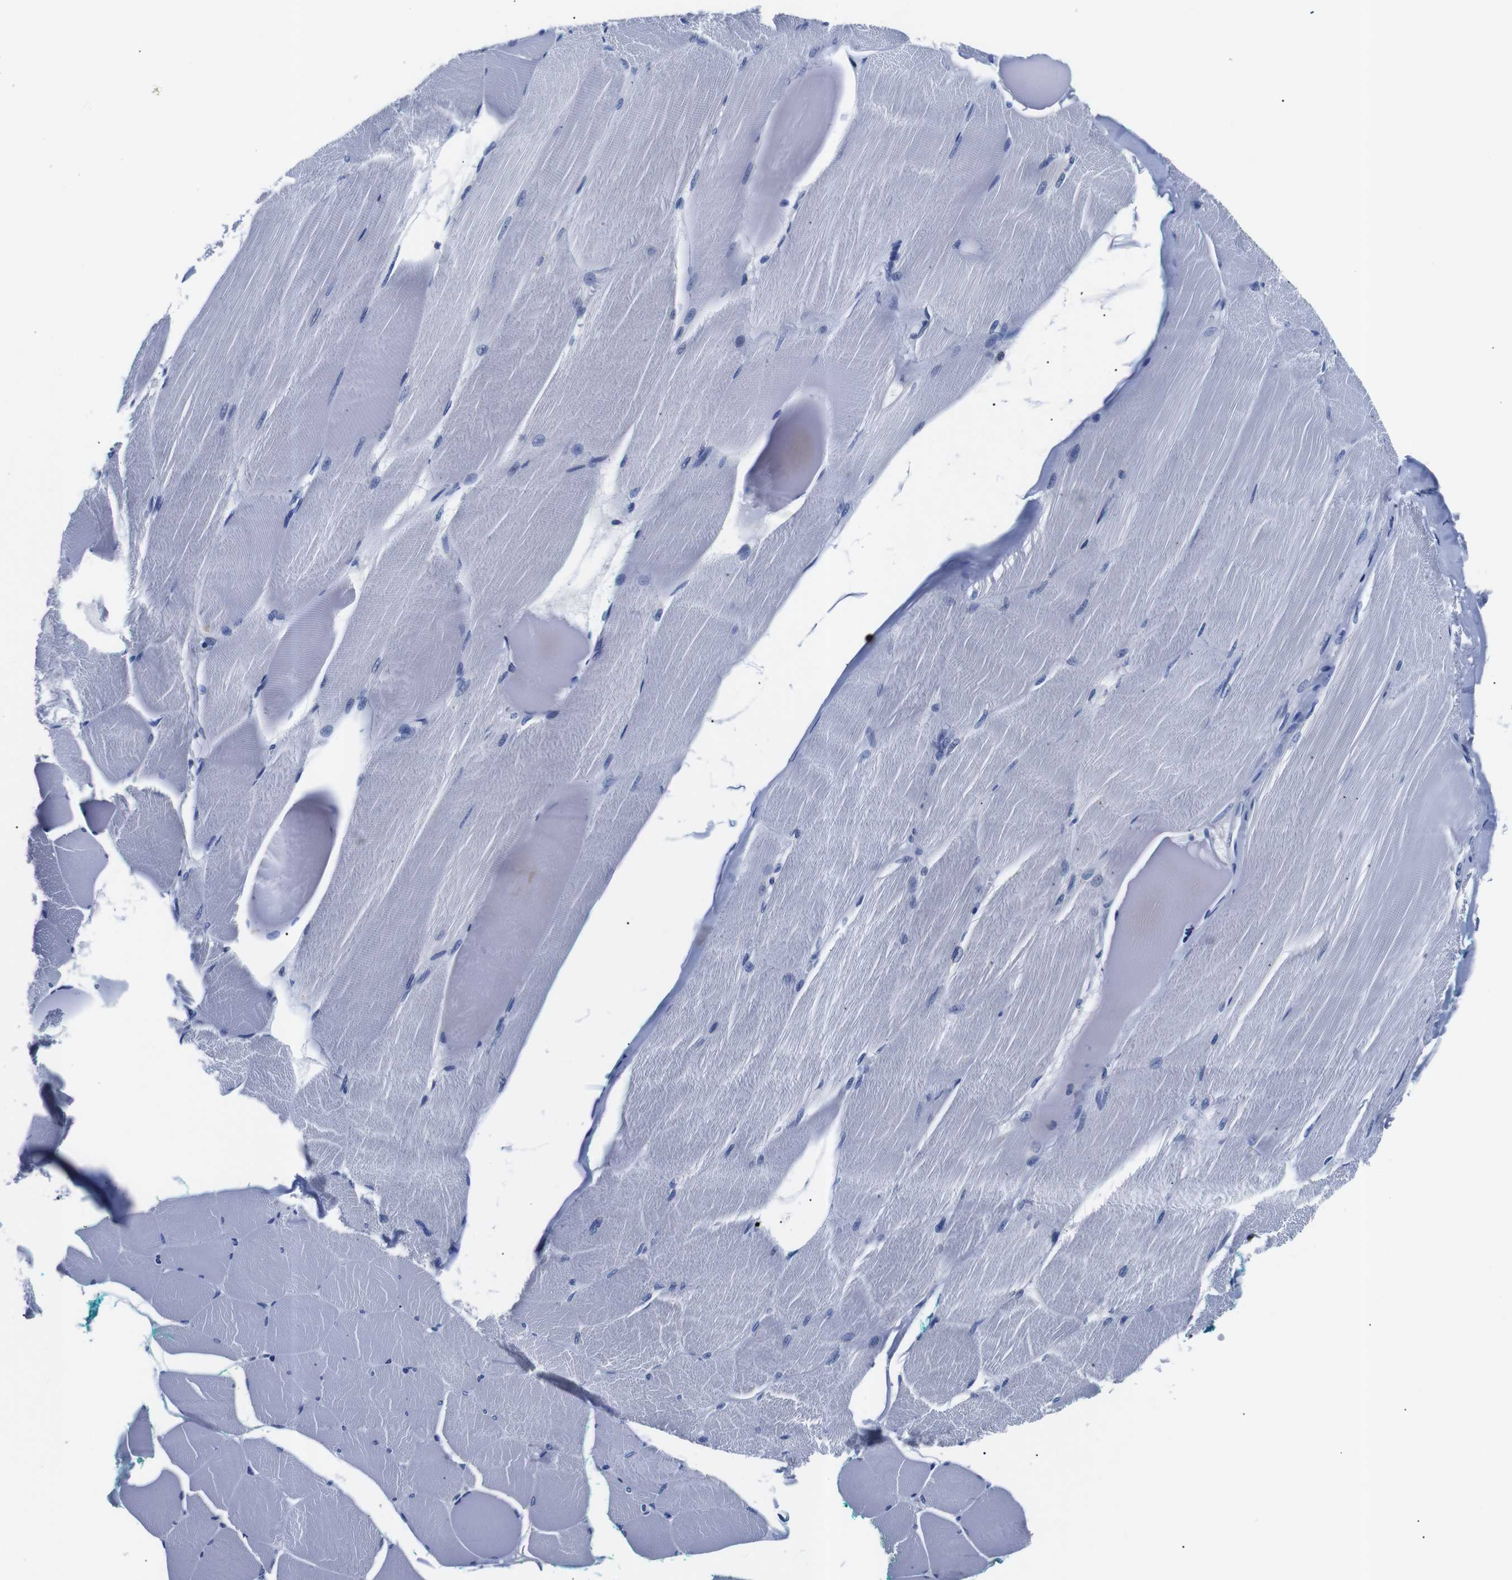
{"staining": {"intensity": "negative", "quantity": "none", "location": "none"}, "tissue": "skeletal muscle", "cell_type": "Myocytes", "image_type": "normal", "snomed": [{"axis": "morphology", "description": "Normal tissue, NOS"}, {"axis": "morphology", "description": "Squamous cell carcinoma, NOS"}, {"axis": "topography", "description": "Skeletal muscle"}], "caption": "This is an immunohistochemistry (IHC) histopathology image of benign human skeletal muscle. There is no positivity in myocytes.", "gene": "GAP43", "patient": {"sex": "male", "age": 51}}